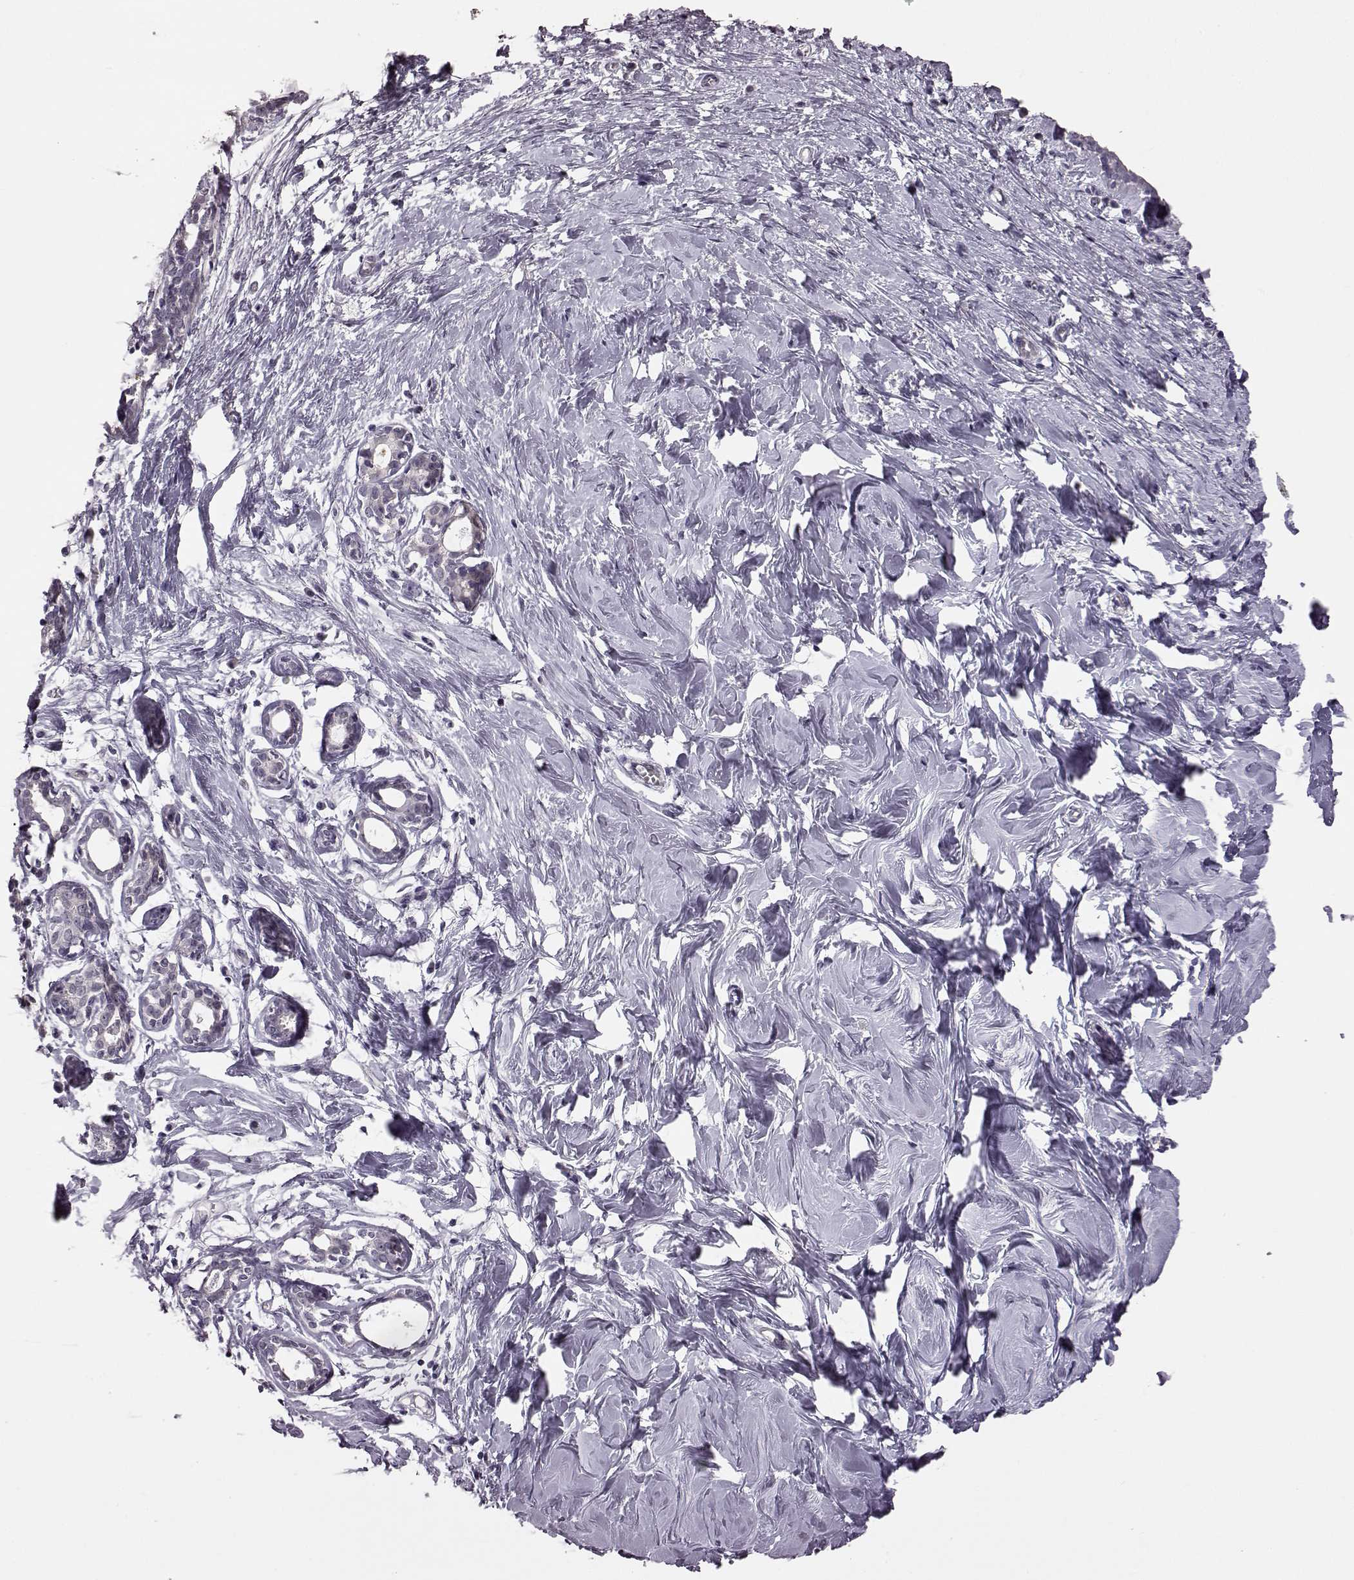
{"staining": {"intensity": "negative", "quantity": "none", "location": "none"}, "tissue": "breast", "cell_type": "Adipocytes", "image_type": "normal", "snomed": [{"axis": "morphology", "description": "Normal tissue, NOS"}, {"axis": "topography", "description": "Breast"}], "caption": "There is no significant expression in adipocytes of breast. (Stains: DAB IHC with hematoxylin counter stain, Microscopy: brightfield microscopy at high magnification).", "gene": "C10orf62", "patient": {"sex": "female", "age": 27}}